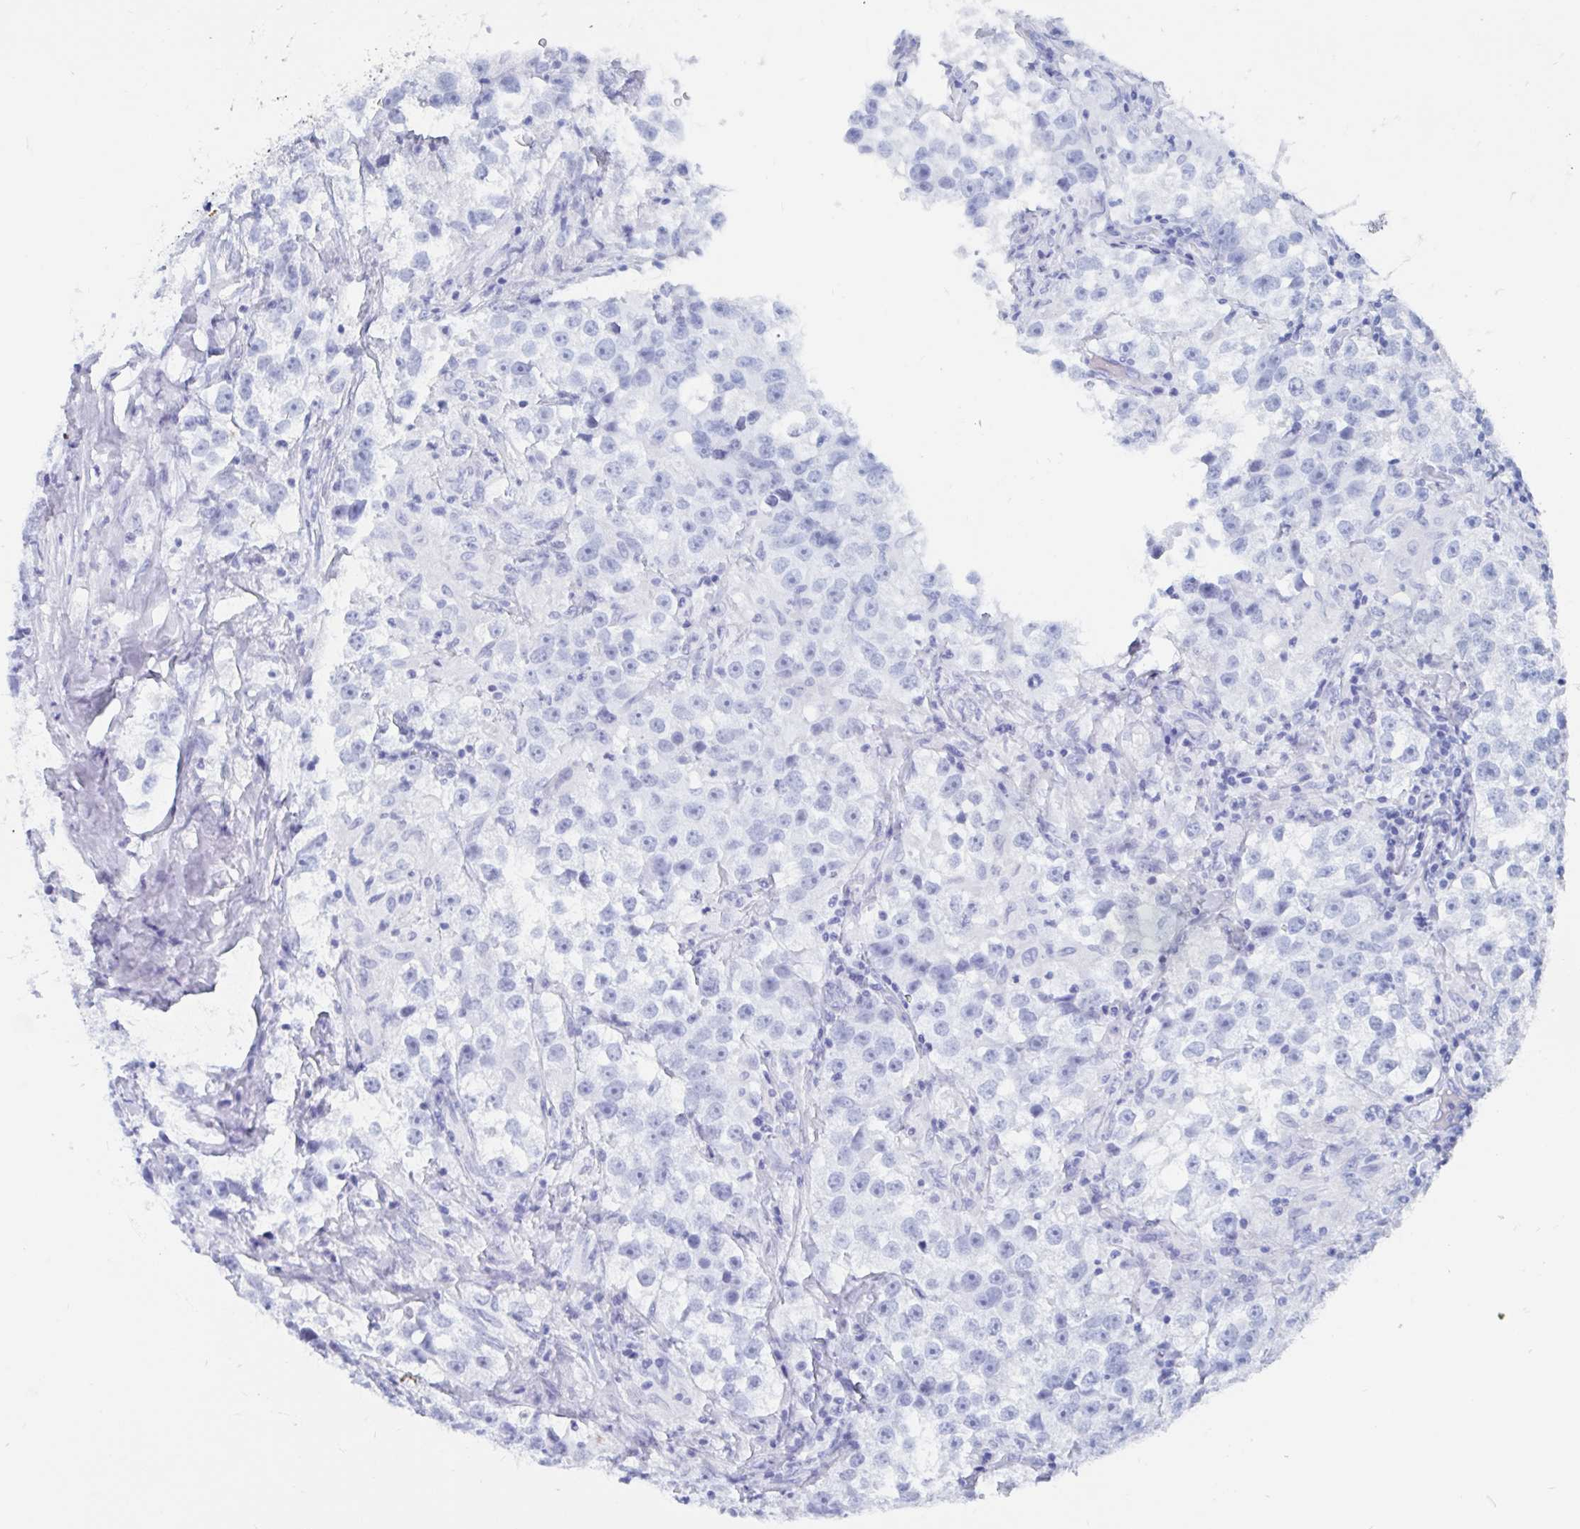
{"staining": {"intensity": "negative", "quantity": "none", "location": "none"}, "tissue": "testis cancer", "cell_type": "Tumor cells", "image_type": "cancer", "snomed": [{"axis": "morphology", "description": "Seminoma, NOS"}, {"axis": "topography", "description": "Testis"}], "caption": "The histopathology image reveals no significant staining in tumor cells of testis cancer. (DAB immunohistochemistry (IHC), high magnification).", "gene": "C10orf53", "patient": {"sex": "male", "age": 46}}